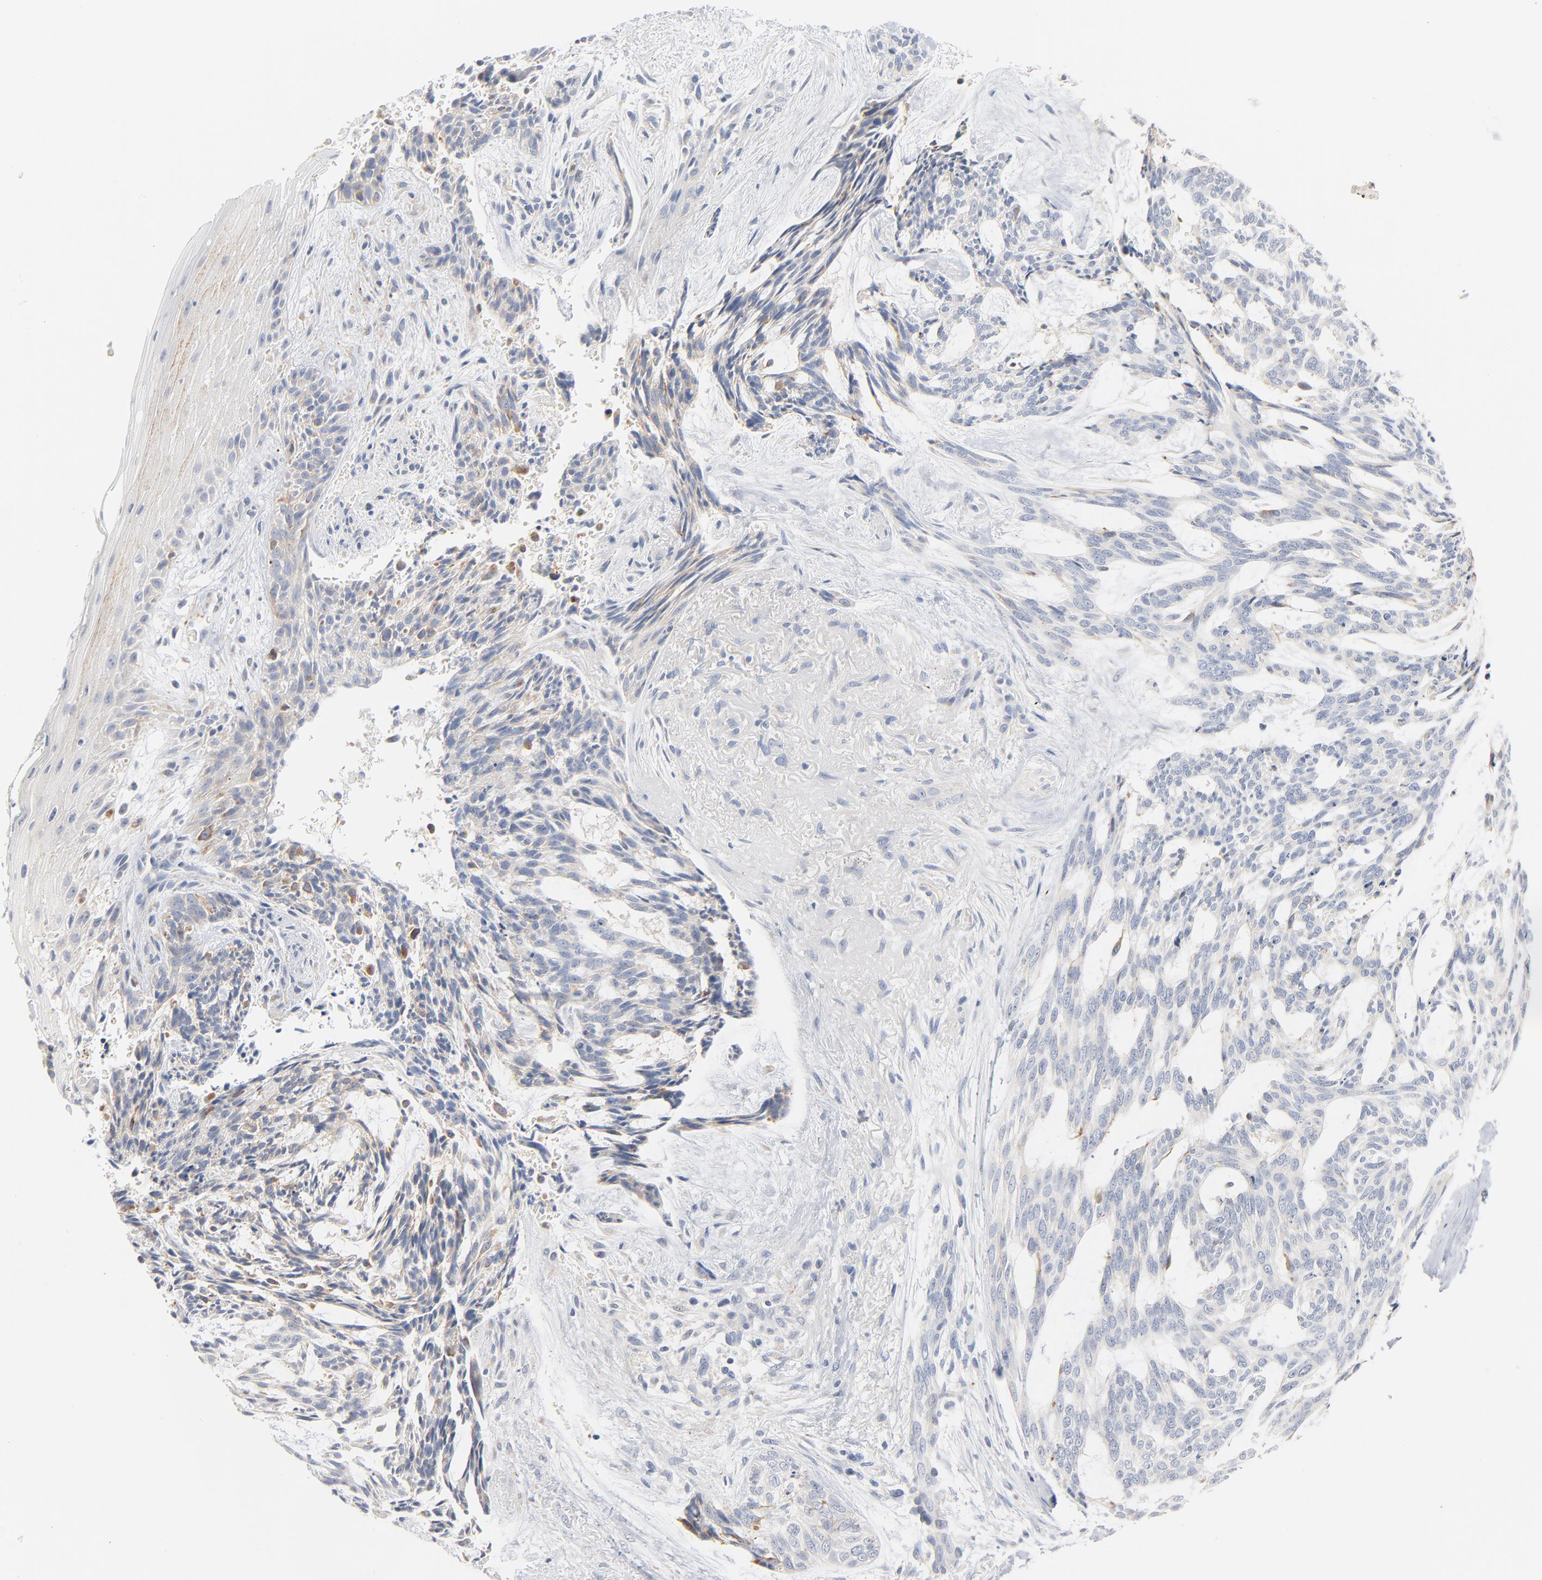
{"staining": {"intensity": "negative", "quantity": "none", "location": "none"}, "tissue": "skin cancer", "cell_type": "Tumor cells", "image_type": "cancer", "snomed": [{"axis": "morphology", "description": "Normal tissue, NOS"}, {"axis": "morphology", "description": "Basal cell carcinoma"}, {"axis": "topography", "description": "Skin"}], "caption": "Tumor cells are negative for brown protein staining in skin cancer.", "gene": "IFT43", "patient": {"sex": "female", "age": 71}}